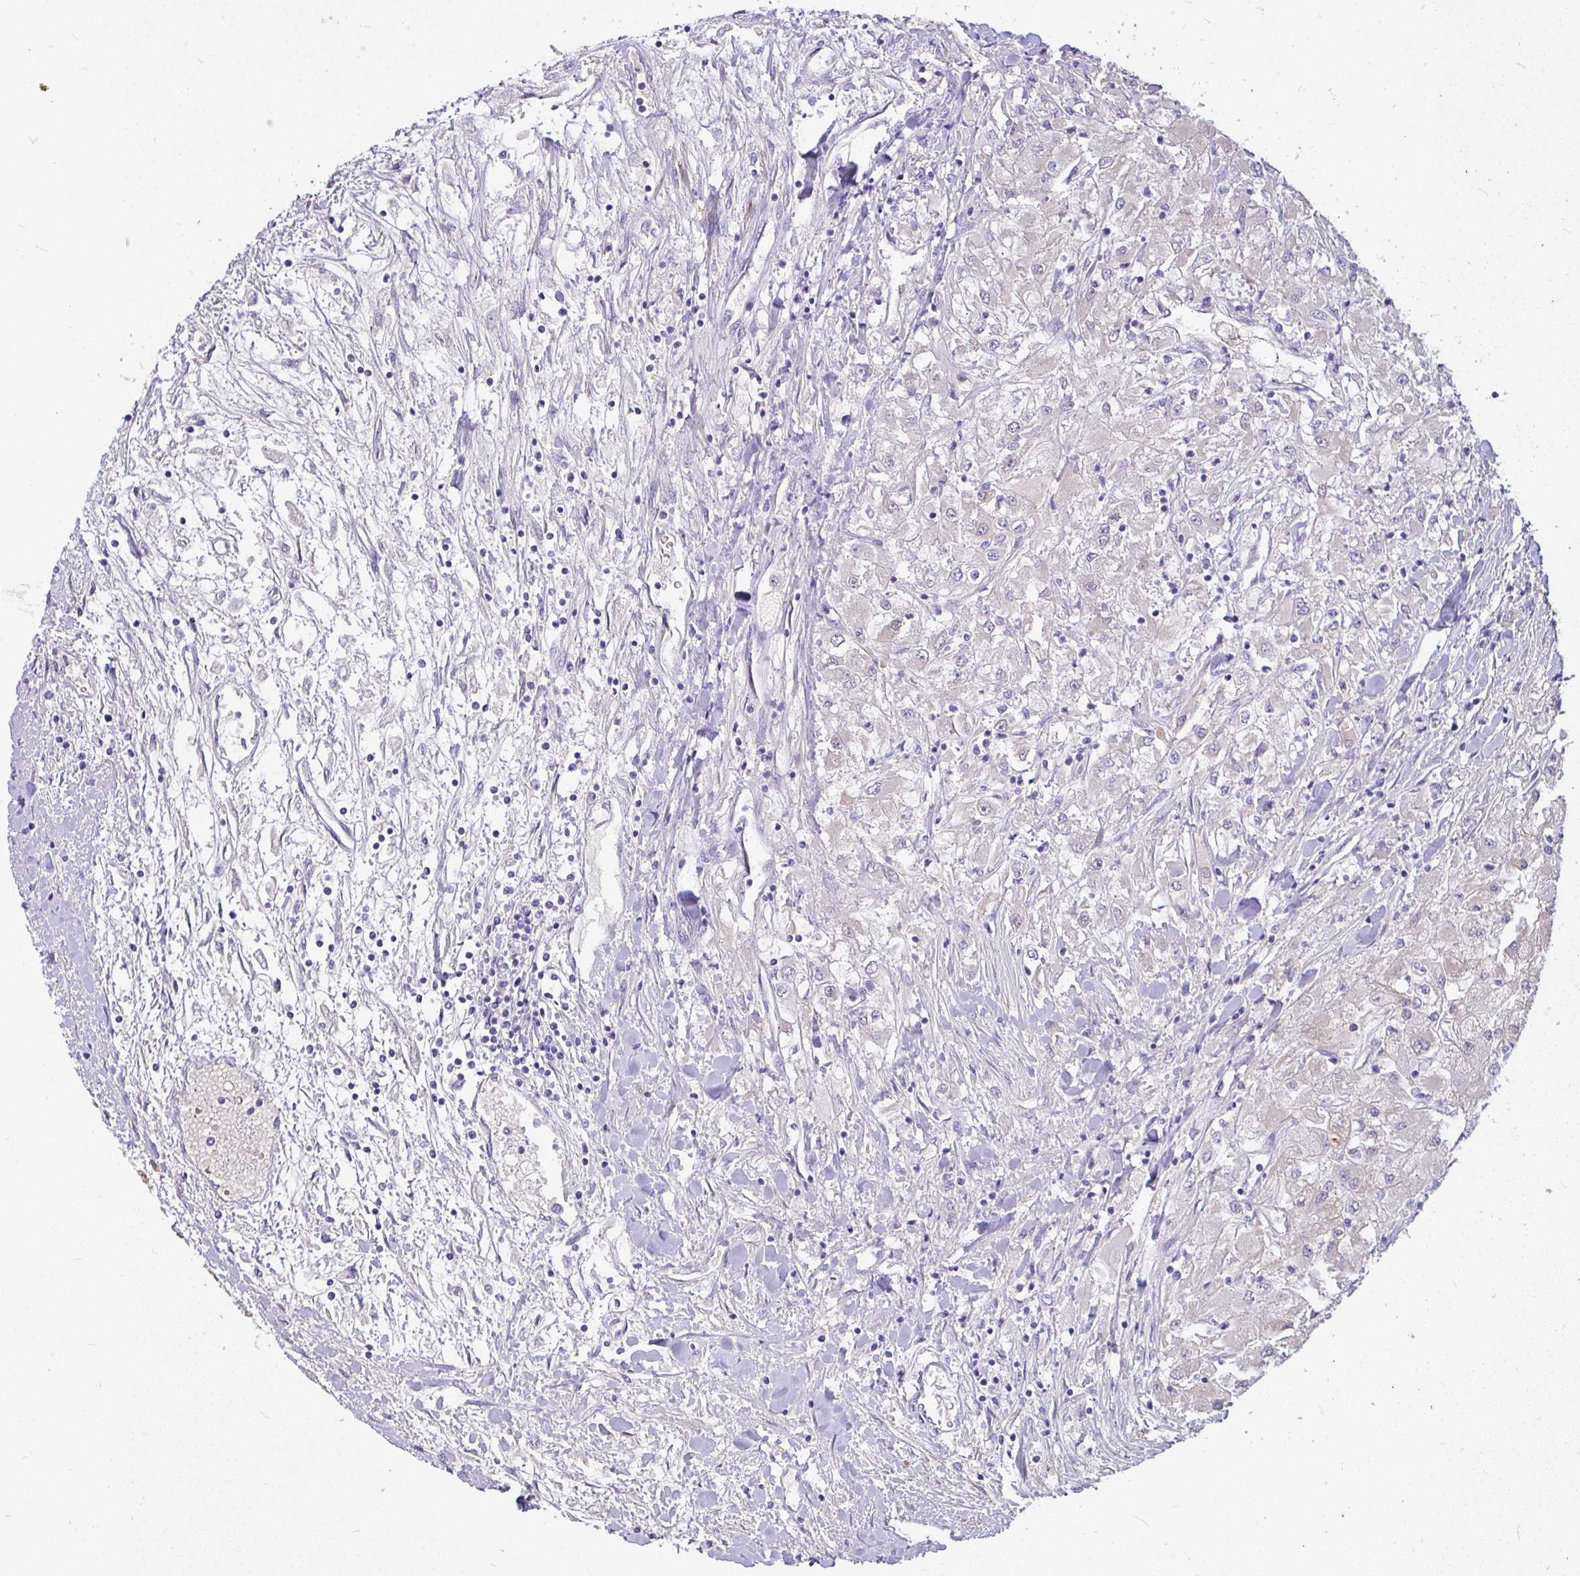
{"staining": {"intensity": "negative", "quantity": "none", "location": "none"}, "tissue": "renal cancer", "cell_type": "Tumor cells", "image_type": "cancer", "snomed": [{"axis": "morphology", "description": "Adenocarcinoma, NOS"}, {"axis": "topography", "description": "Kidney"}], "caption": "There is no significant positivity in tumor cells of renal cancer (adenocarcinoma).", "gene": "MOCS1", "patient": {"sex": "male", "age": 80}}